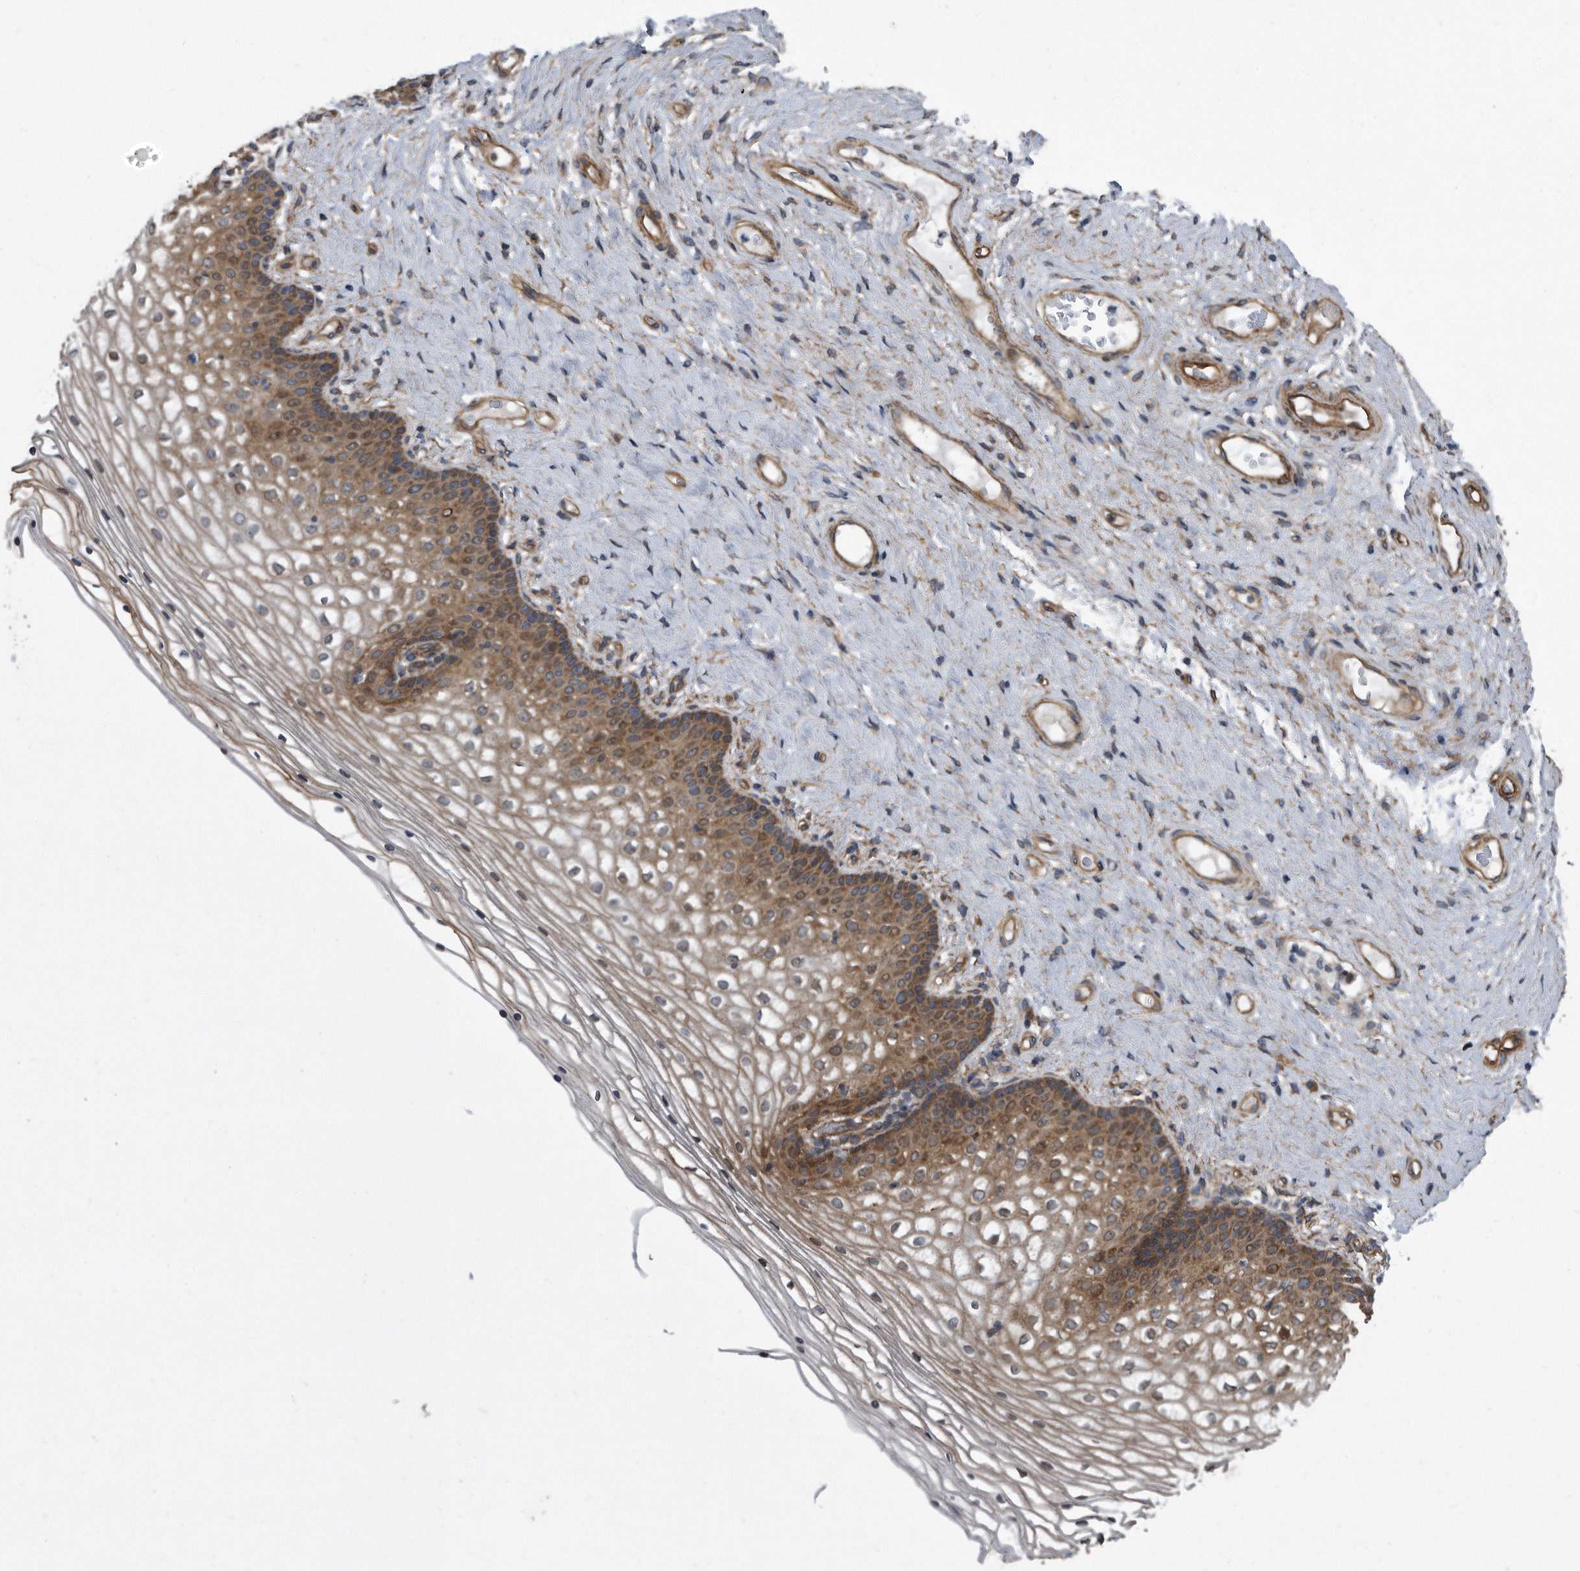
{"staining": {"intensity": "moderate", "quantity": "25%-75%", "location": "cytoplasmic/membranous"}, "tissue": "vagina", "cell_type": "Squamous epithelial cells", "image_type": "normal", "snomed": [{"axis": "morphology", "description": "Normal tissue, NOS"}, {"axis": "topography", "description": "Vagina"}], "caption": "Immunohistochemistry (DAB) staining of unremarkable human vagina shows moderate cytoplasmic/membranous protein staining in approximately 25%-75% of squamous epithelial cells. Using DAB (brown) and hematoxylin (blue) stains, captured at high magnification using brightfield microscopy.", "gene": "ARMCX1", "patient": {"sex": "female", "age": 60}}